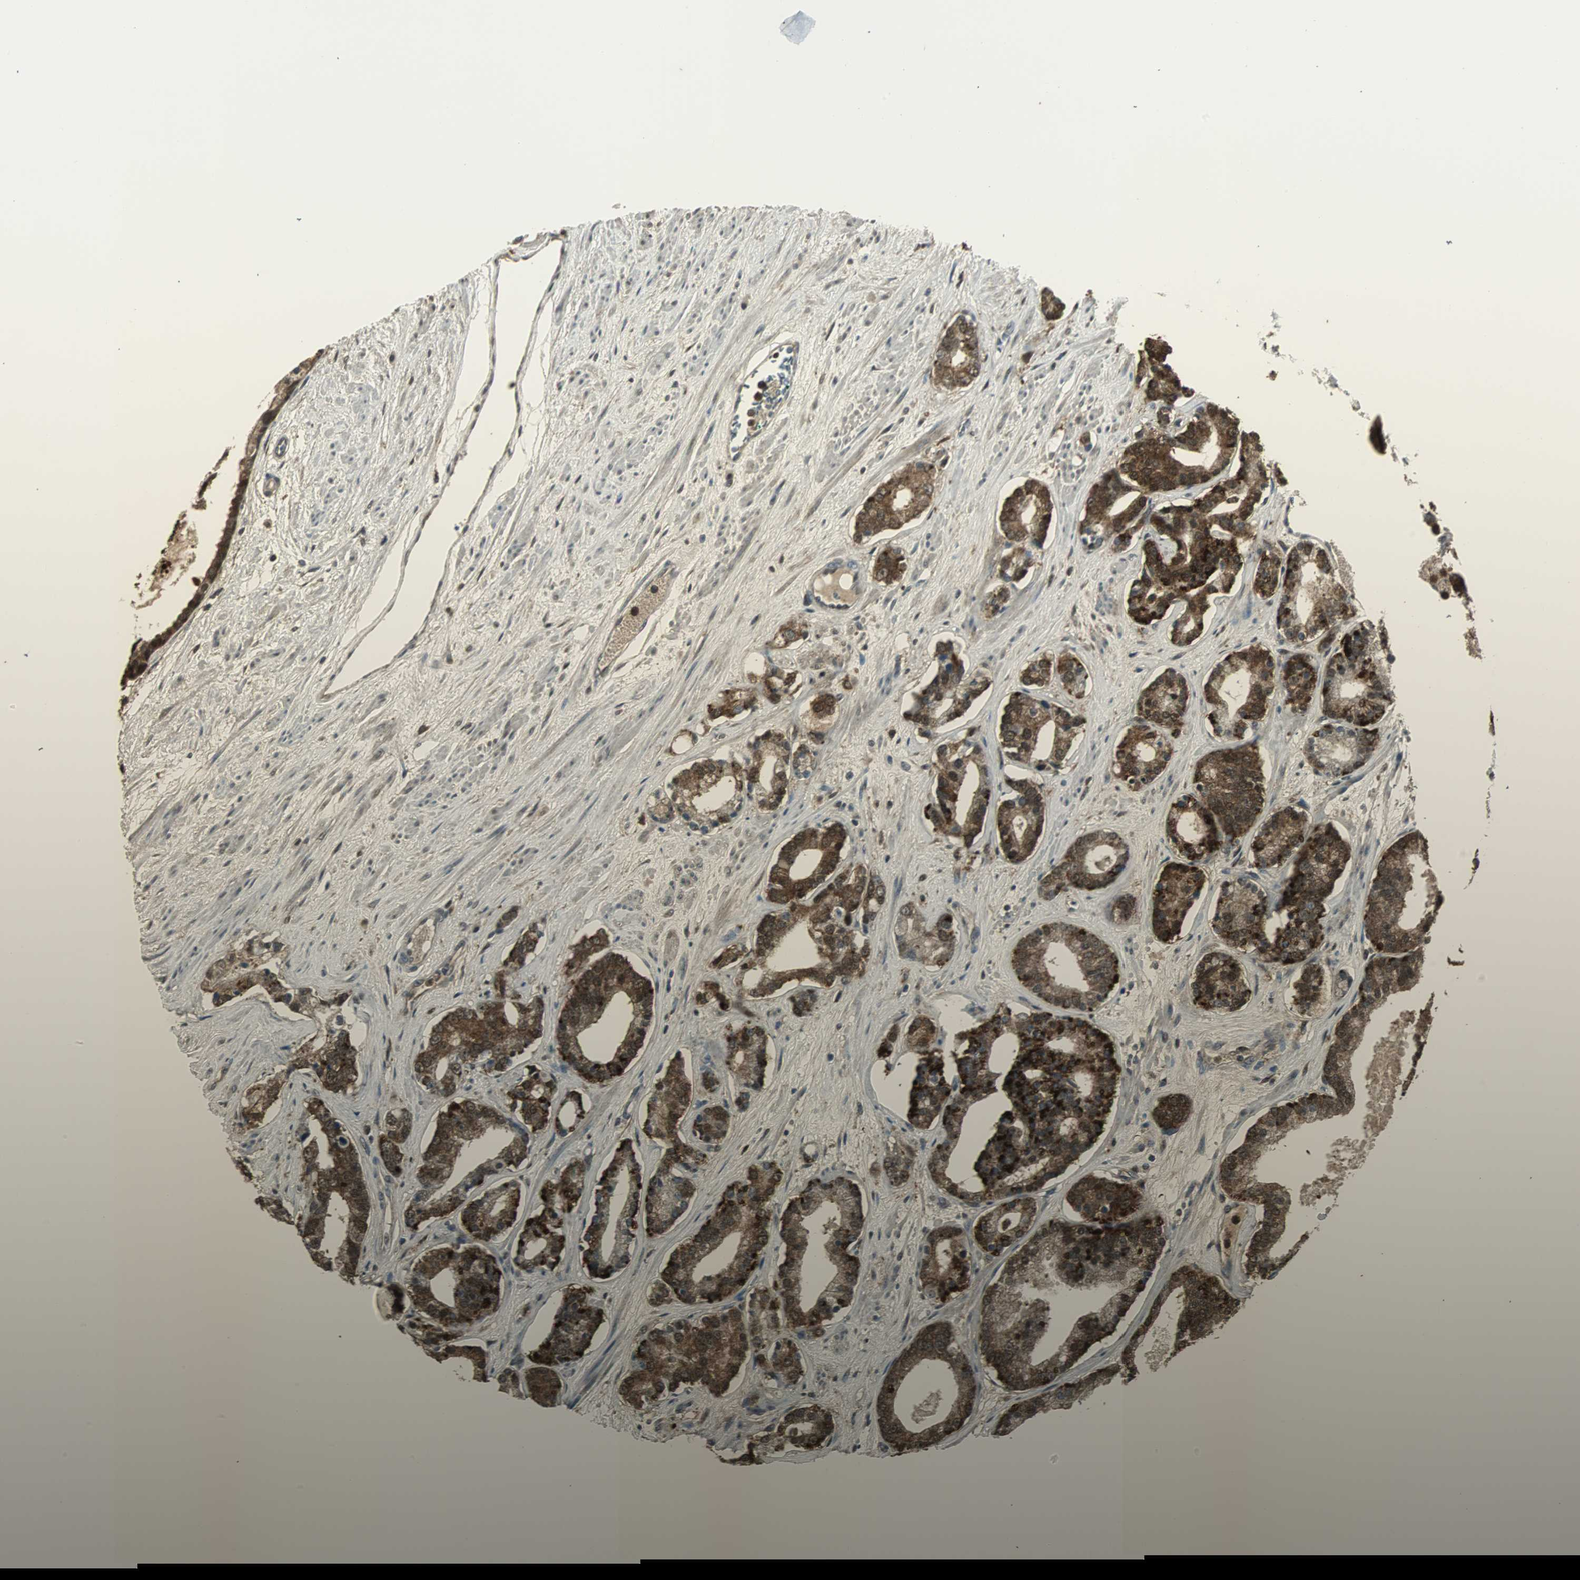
{"staining": {"intensity": "strong", "quantity": ">75%", "location": "cytoplasmic/membranous,nuclear"}, "tissue": "prostate cancer", "cell_type": "Tumor cells", "image_type": "cancer", "snomed": [{"axis": "morphology", "description": "Adenocarcinoma, Low grade"}, {"axis": "topography", "description": "Prostate"}], "caption": "An image of human prostate cancer (adenocarcinoma (low-grade)) stained for a protein shows strong cytoplasmic/membranous and nuclear brown staining in tumor cells.", "gene": "PLIN3", "patient": {"sex": "male", "age": 63}}